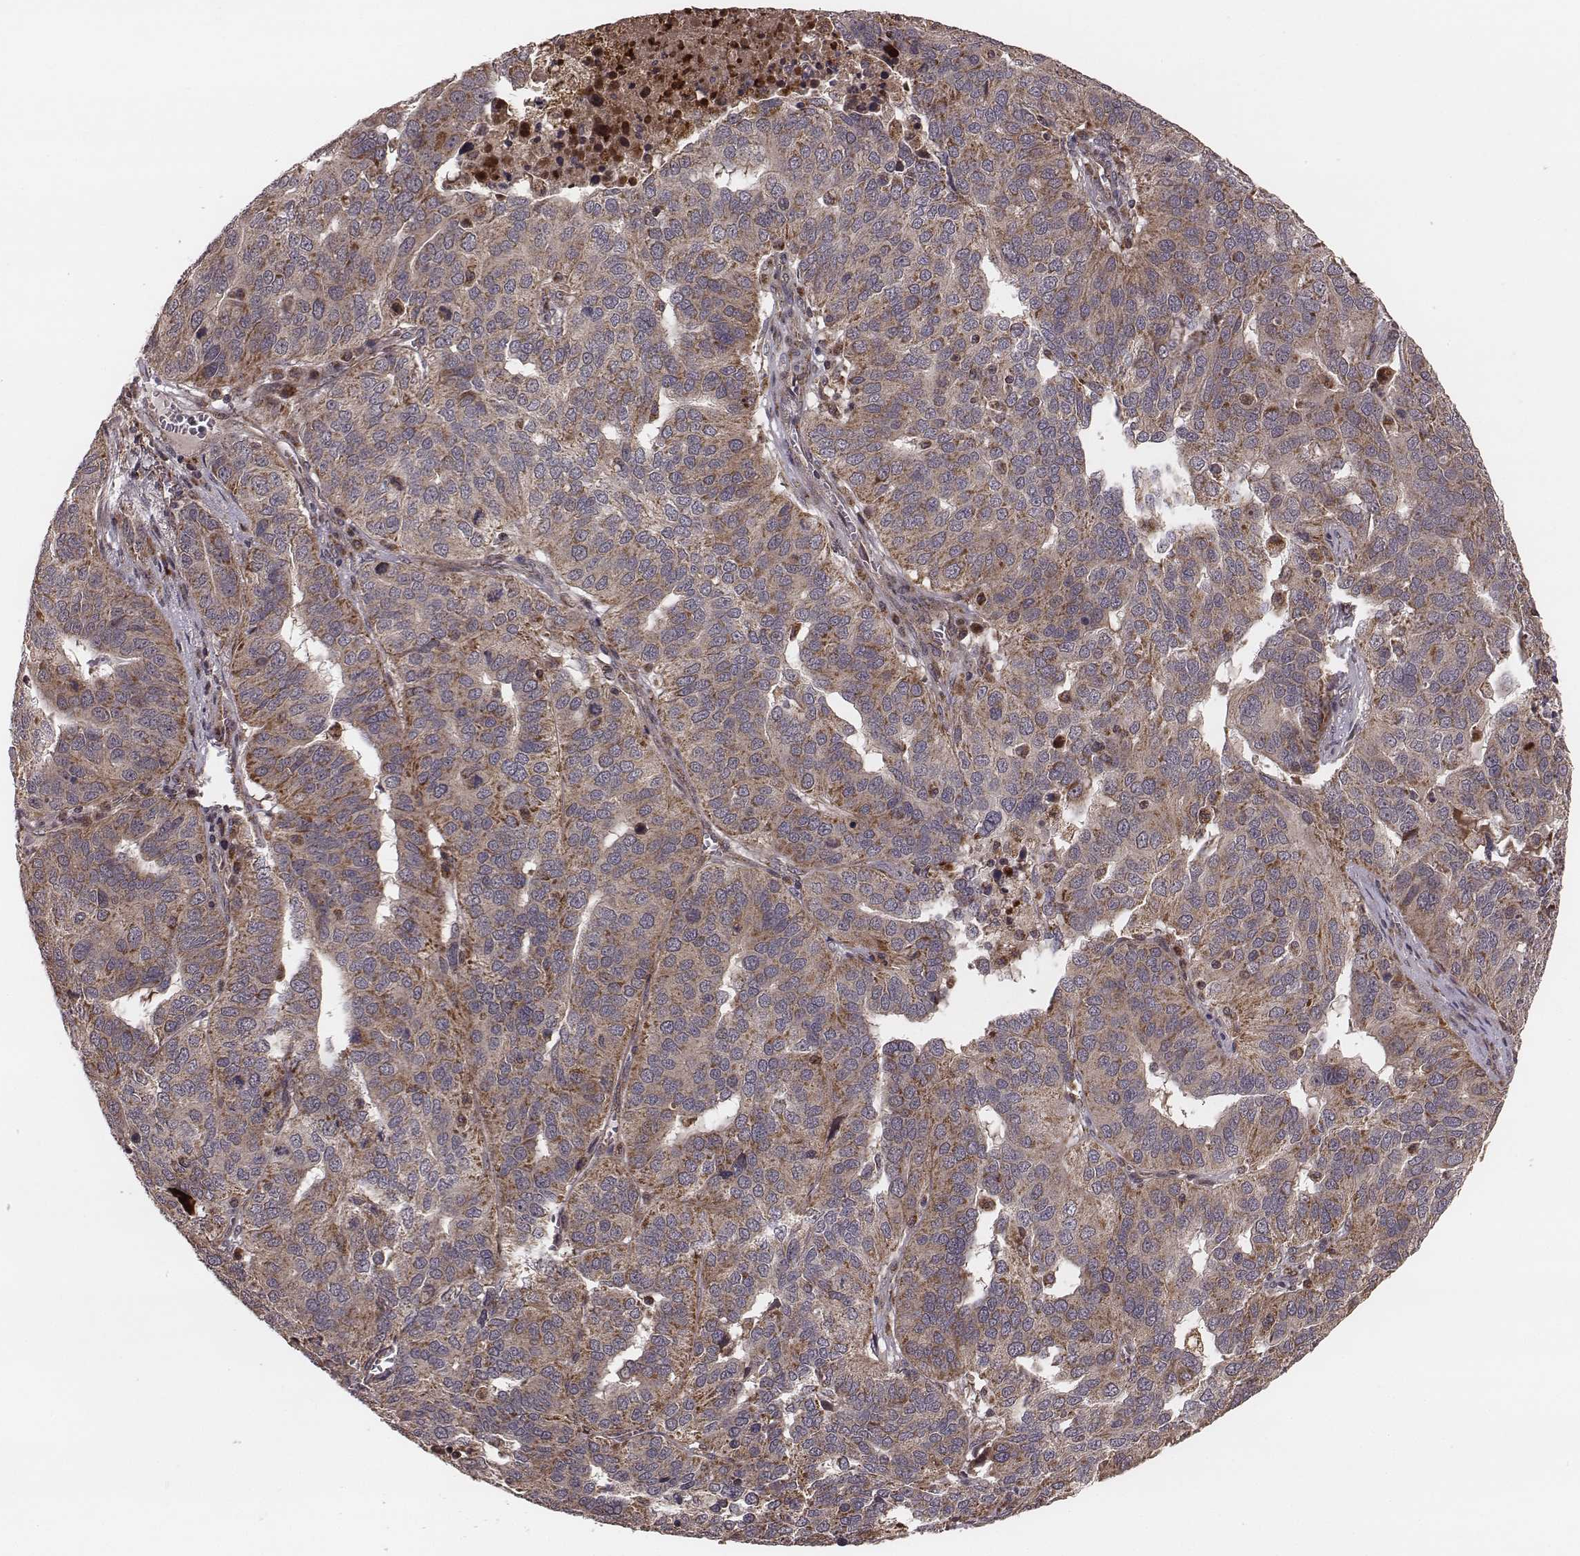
{"staining": {"intensity": "moderate", "quantity": ">75%", "location": "cytoplasmic/membranous"}, "tissue": "ovarian cancer", "cell_type": "Tumor cells", "image_type": "cancer", "snomed": [{"axis": "morphology", "description": "Carcinoma, endometroid"}, {"axis": "topography", "description": "Soft tissue"}, {"axis": "topography", "description": "Ovary"}], "caption": "Immunohistochemical staining of ovarian cancer shows medium levels of moderate cytoplasmic/membranous positivity in about >75% of tumor cells.", "gene": "ZDHHC21", "patient": {"sex": "female", "age": 52}}